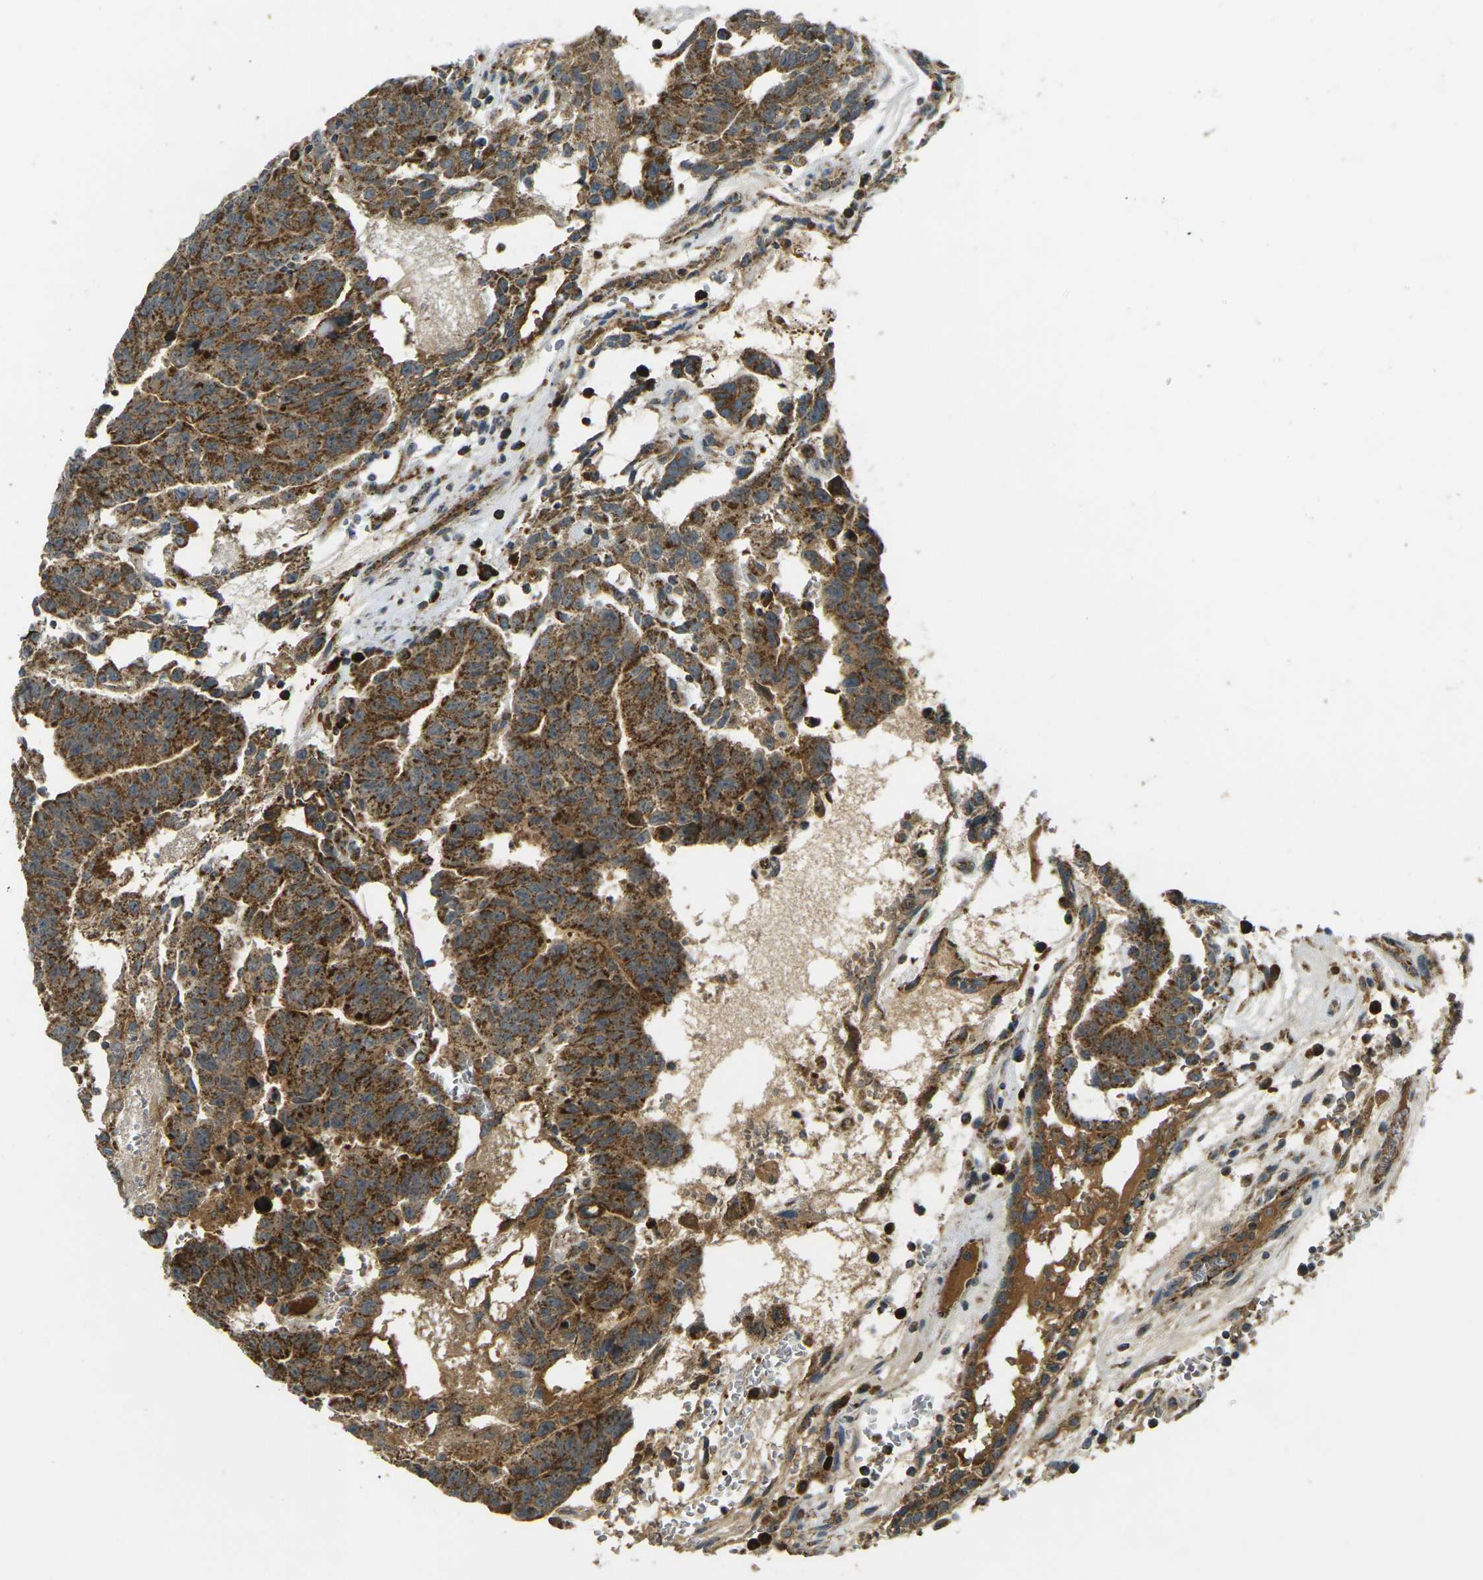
{"staining": {"intensity": "strong", "quantity": ">75%", "location": "cytoplasmic/membranous"}, "tissue": "testis cancer", "cell_type": "Tumor cells", "image_type": "cancer", "snomed": [{"axis": "morphology", "description": "Seminoma, NOS"}, {"axis": "morphology", "description": "Carcinoma, Embryonal, NOS"}, {"axis": "topography", "description": "Testis"}], "caption": "Immunohistochemical staining of human seminoma (testis) demonstrates strong cytoplasmic/membranous protein expression in approximately >75% of tumor cells.", "gene": "IGF1R", "patient": {"sex": "male", "age": 52}}